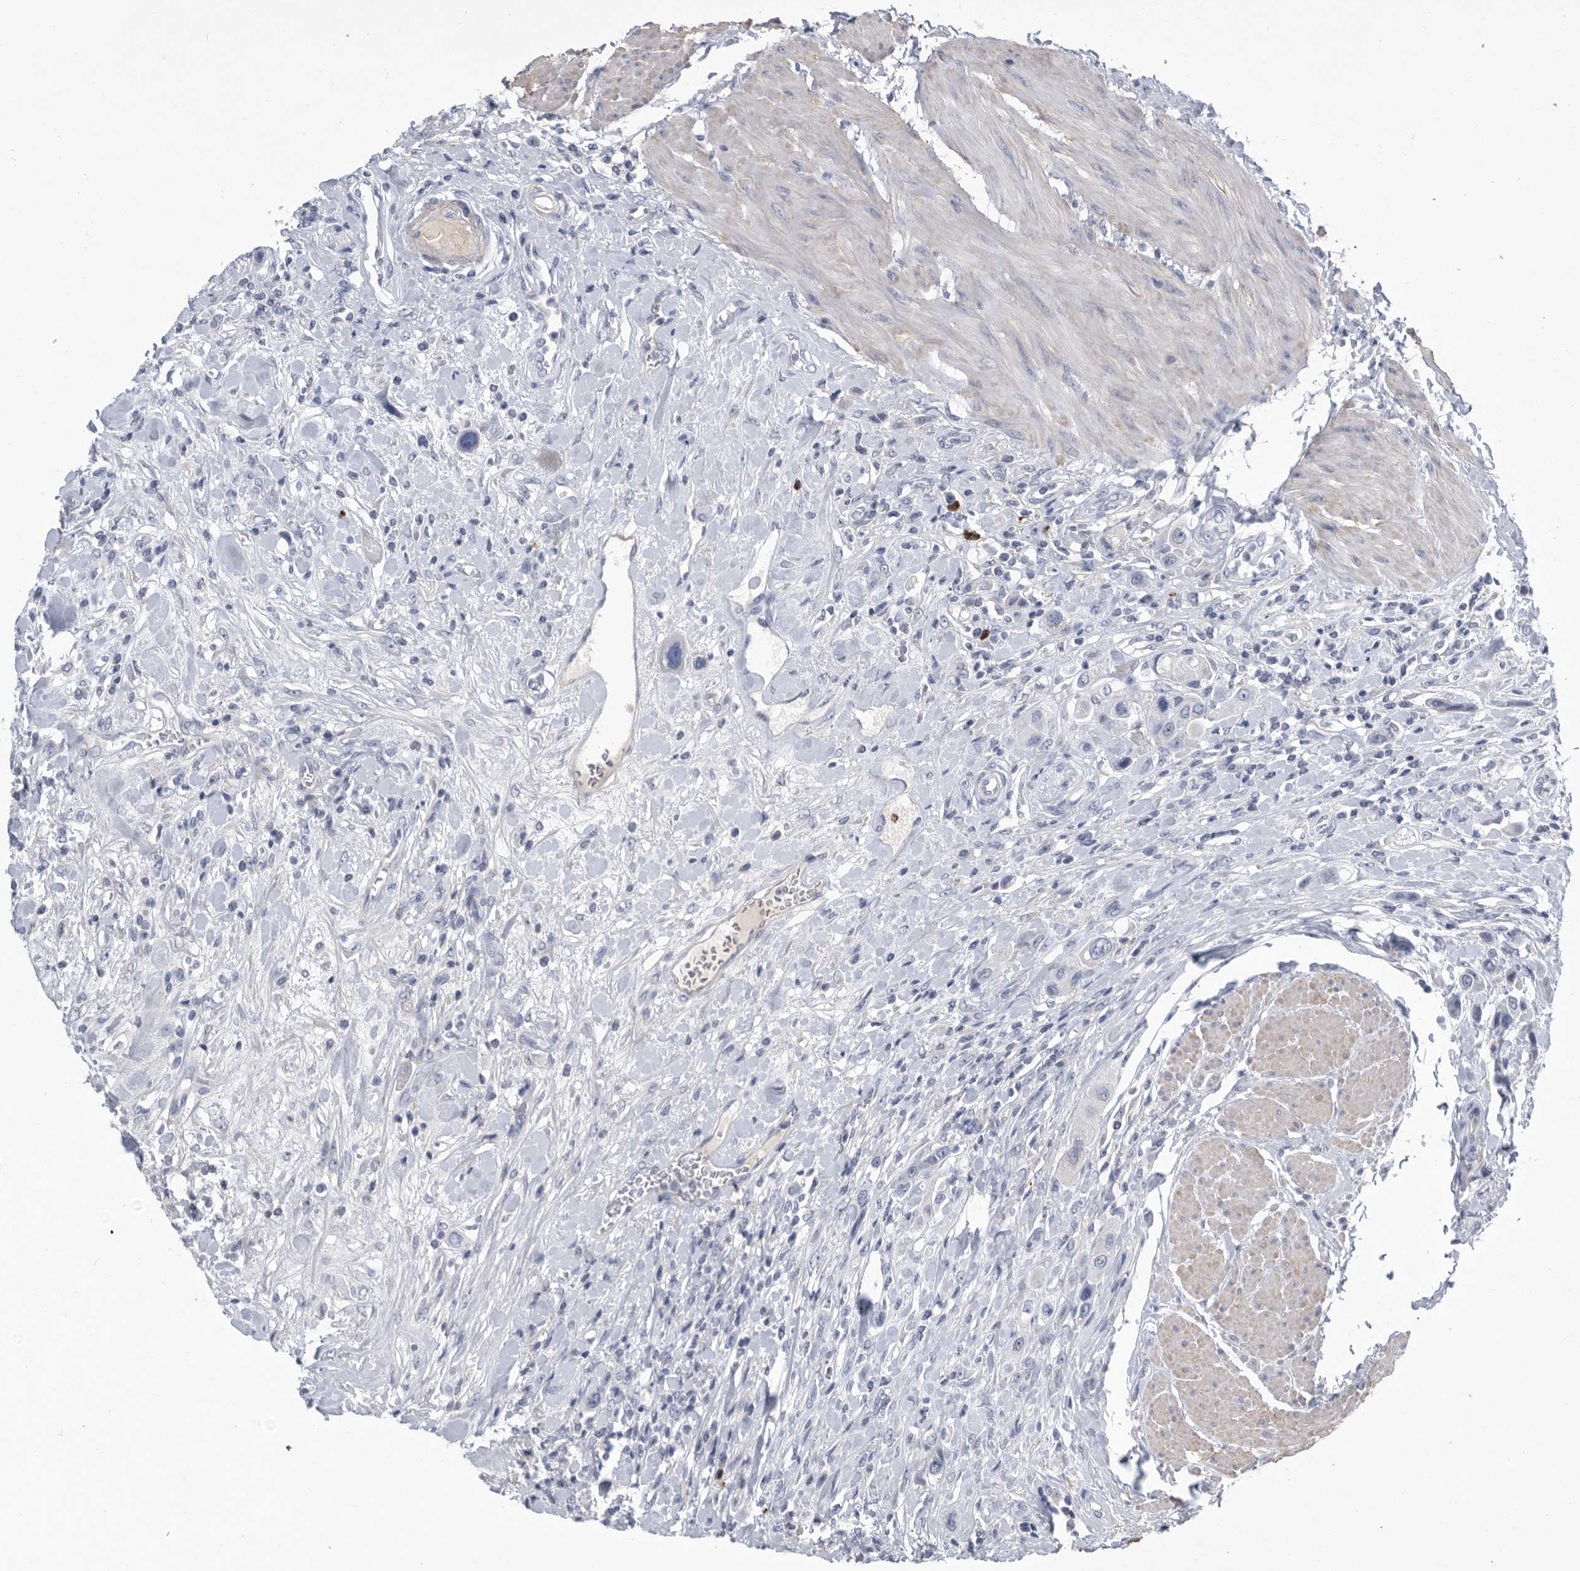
{"staining": {"intensity": "negative", "quantity": "none", "location": "none"}, "tissue": "urothelial cancer", "cell_type": "Tumor cells", "image_type": "cancer", "snomed": [{"axis": "morphology", "description": "Urothelial carcinoma, High grade"}, {"axis": "topography", "description": "Urinary bladder"}], "caption": "An immunohistochemistry (IHC) photomicrograph of urothelial cancer is shown. There is no staining in tumor cells of urothelial cancer.", "gene": "BTBD6", "patient": {"sex": "male", "age": 50}}